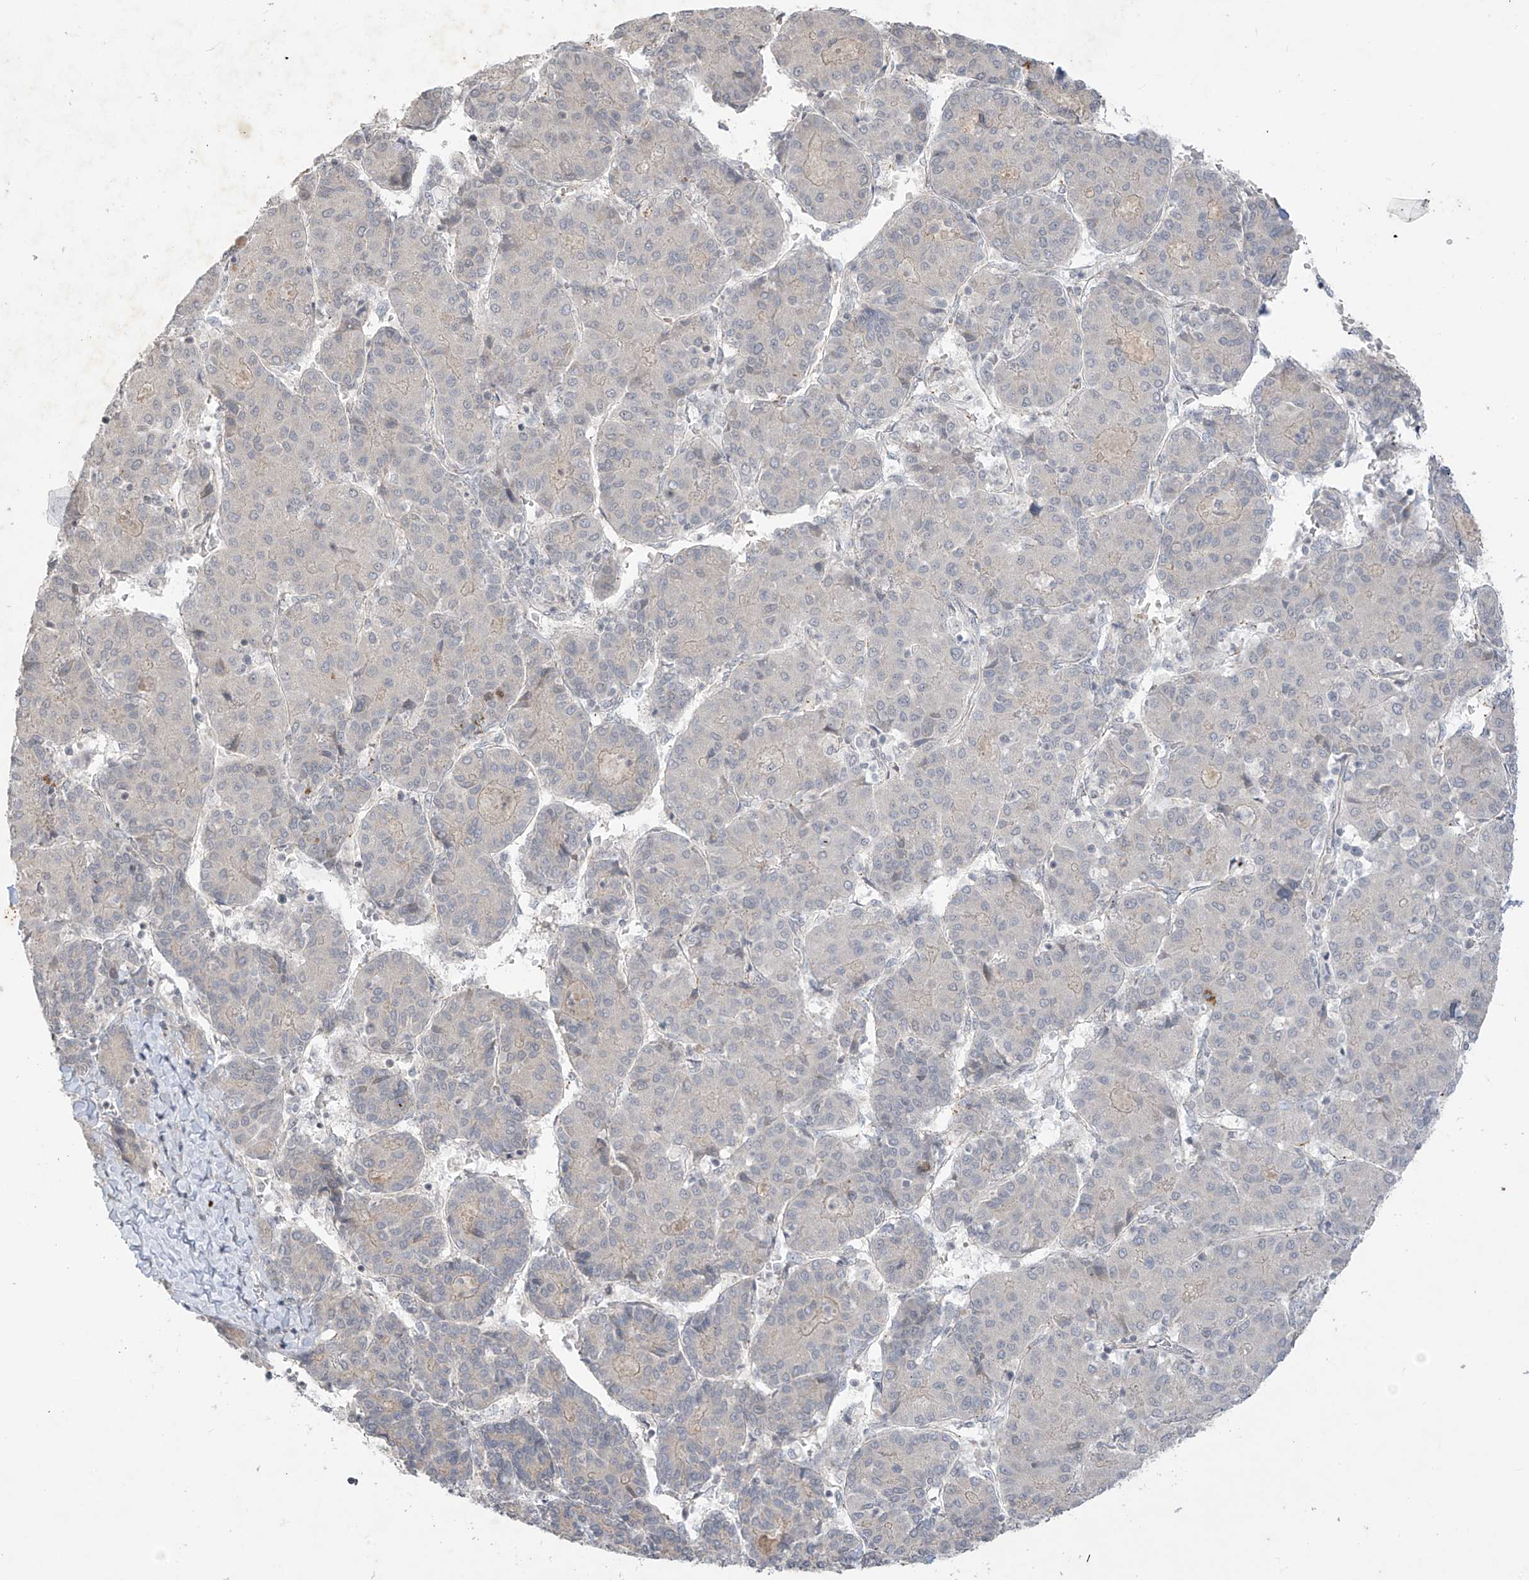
{"staining": {"intensity": "negative", "quantity": "none", "location": "none"}, "tissue": "liver cancer", "cell_type": "Tumor cells", "image_type": "cancer", "snomed": [{"axis": "morphology", "description": "Carcinoma, Hepatocellular, NOS"}, {"axis": "topography", "description": "Liver"}], "caption": "IHC micrograph of human liver cancer (hepatocellular carcinoma) stained for a protein (brown), which reveals no staining in tumor cells.", "gene": "DGKQ", "patient": {"sex": "male", "age": 65}}